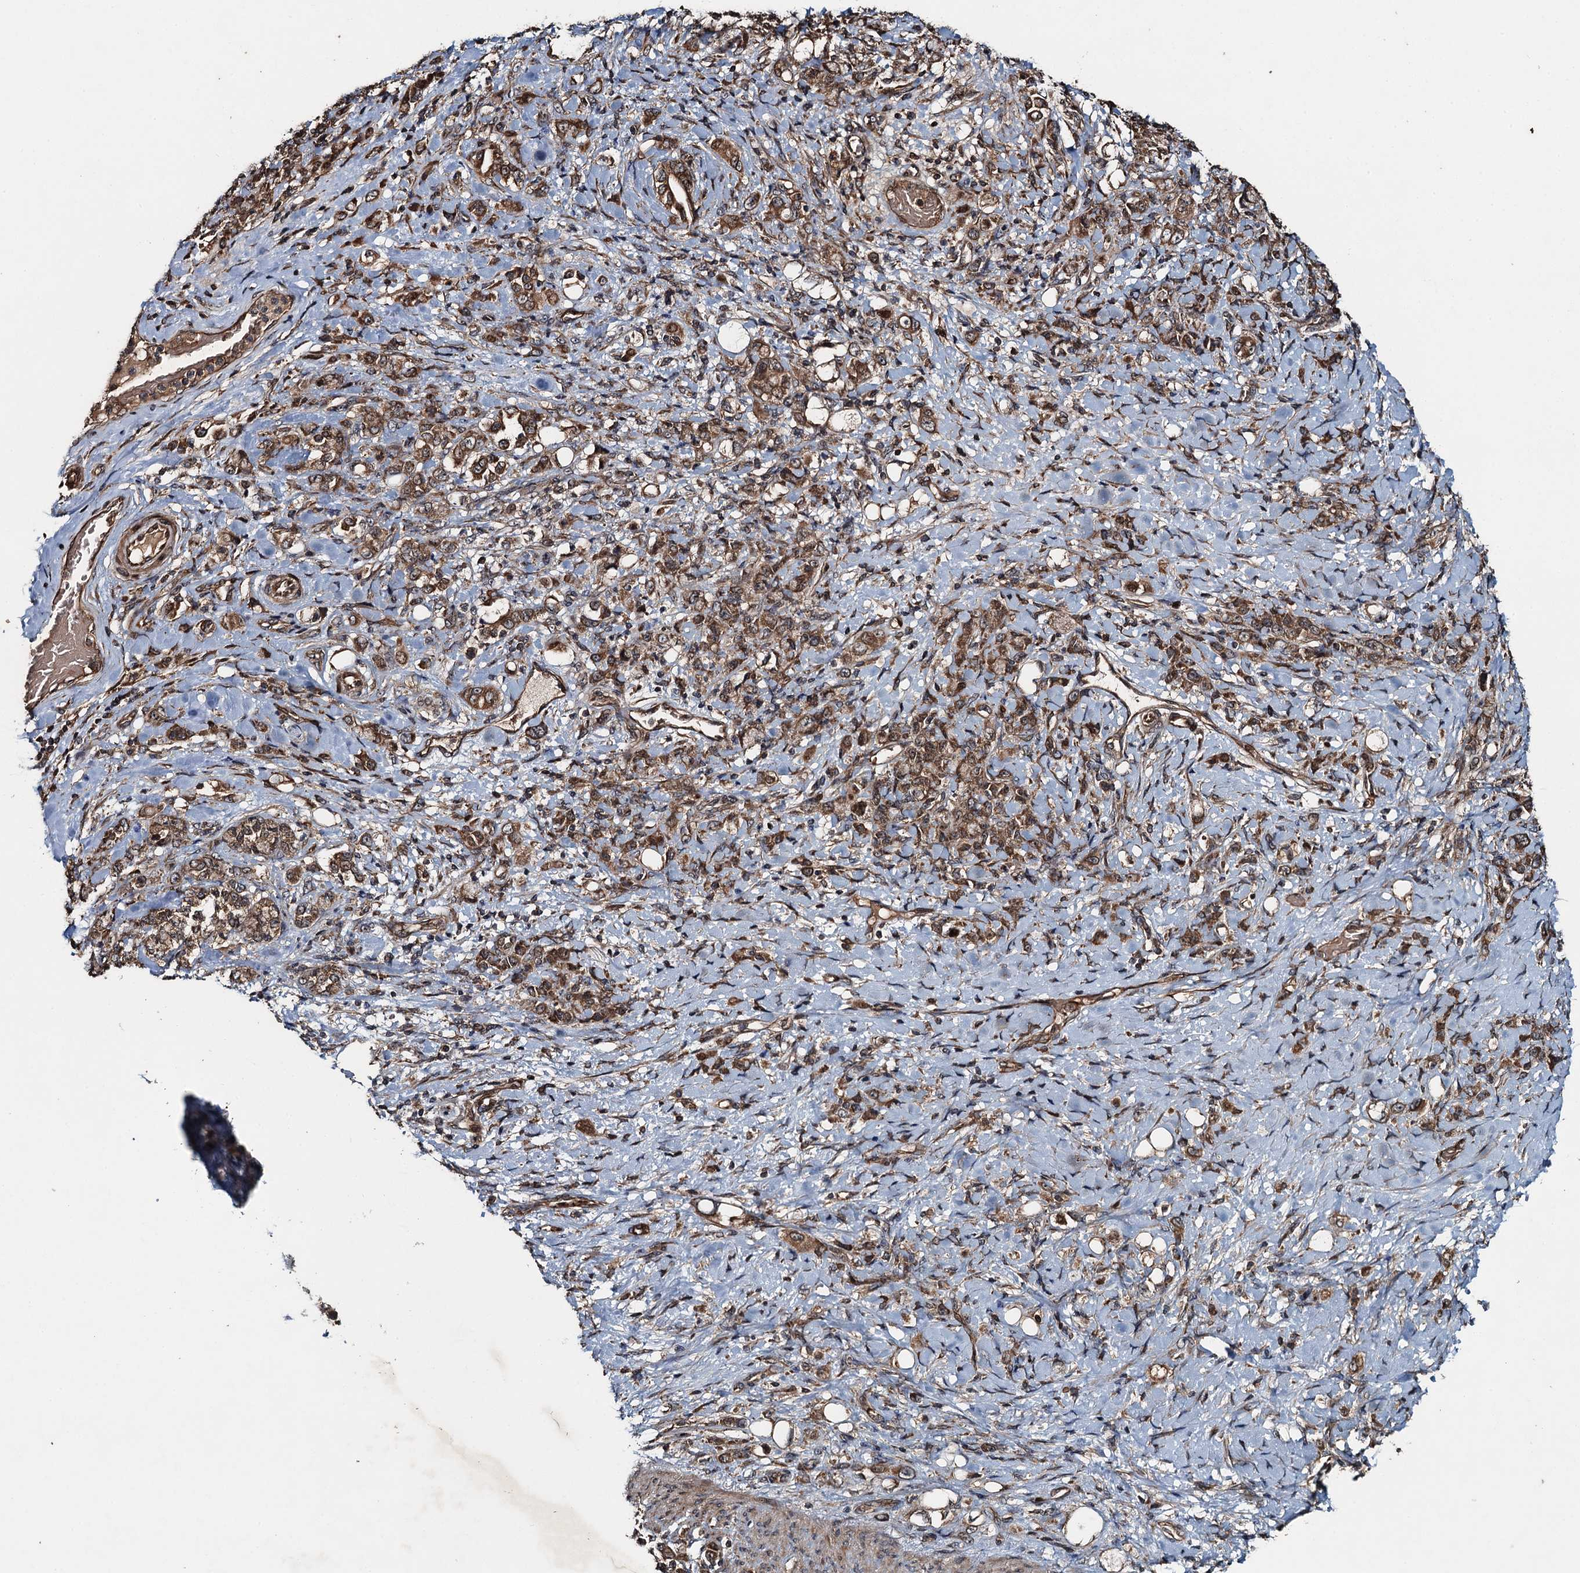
{"staining": {"intensity": "moderate", "quantity": ">75%", "location": "cytoplasmic/membranous"}, "tissue": "stomach cancer", "cell_type": "Tumor cells", "image_type": "cancer", "snomed": [{"axis": "morphology", "description": "Adenocarcinoma, NOS"}, {"axis": "topography", "description": "Stomach"}], "caption": "This micrograph shows IHC staining of stomach cancer (adenocarcinoma), with medium moderate cytoplasmic/membranous staining in approximately >75% of tumor cells.", "gene": "SNX32", "patient": {"sex": "female", "age": 79}}